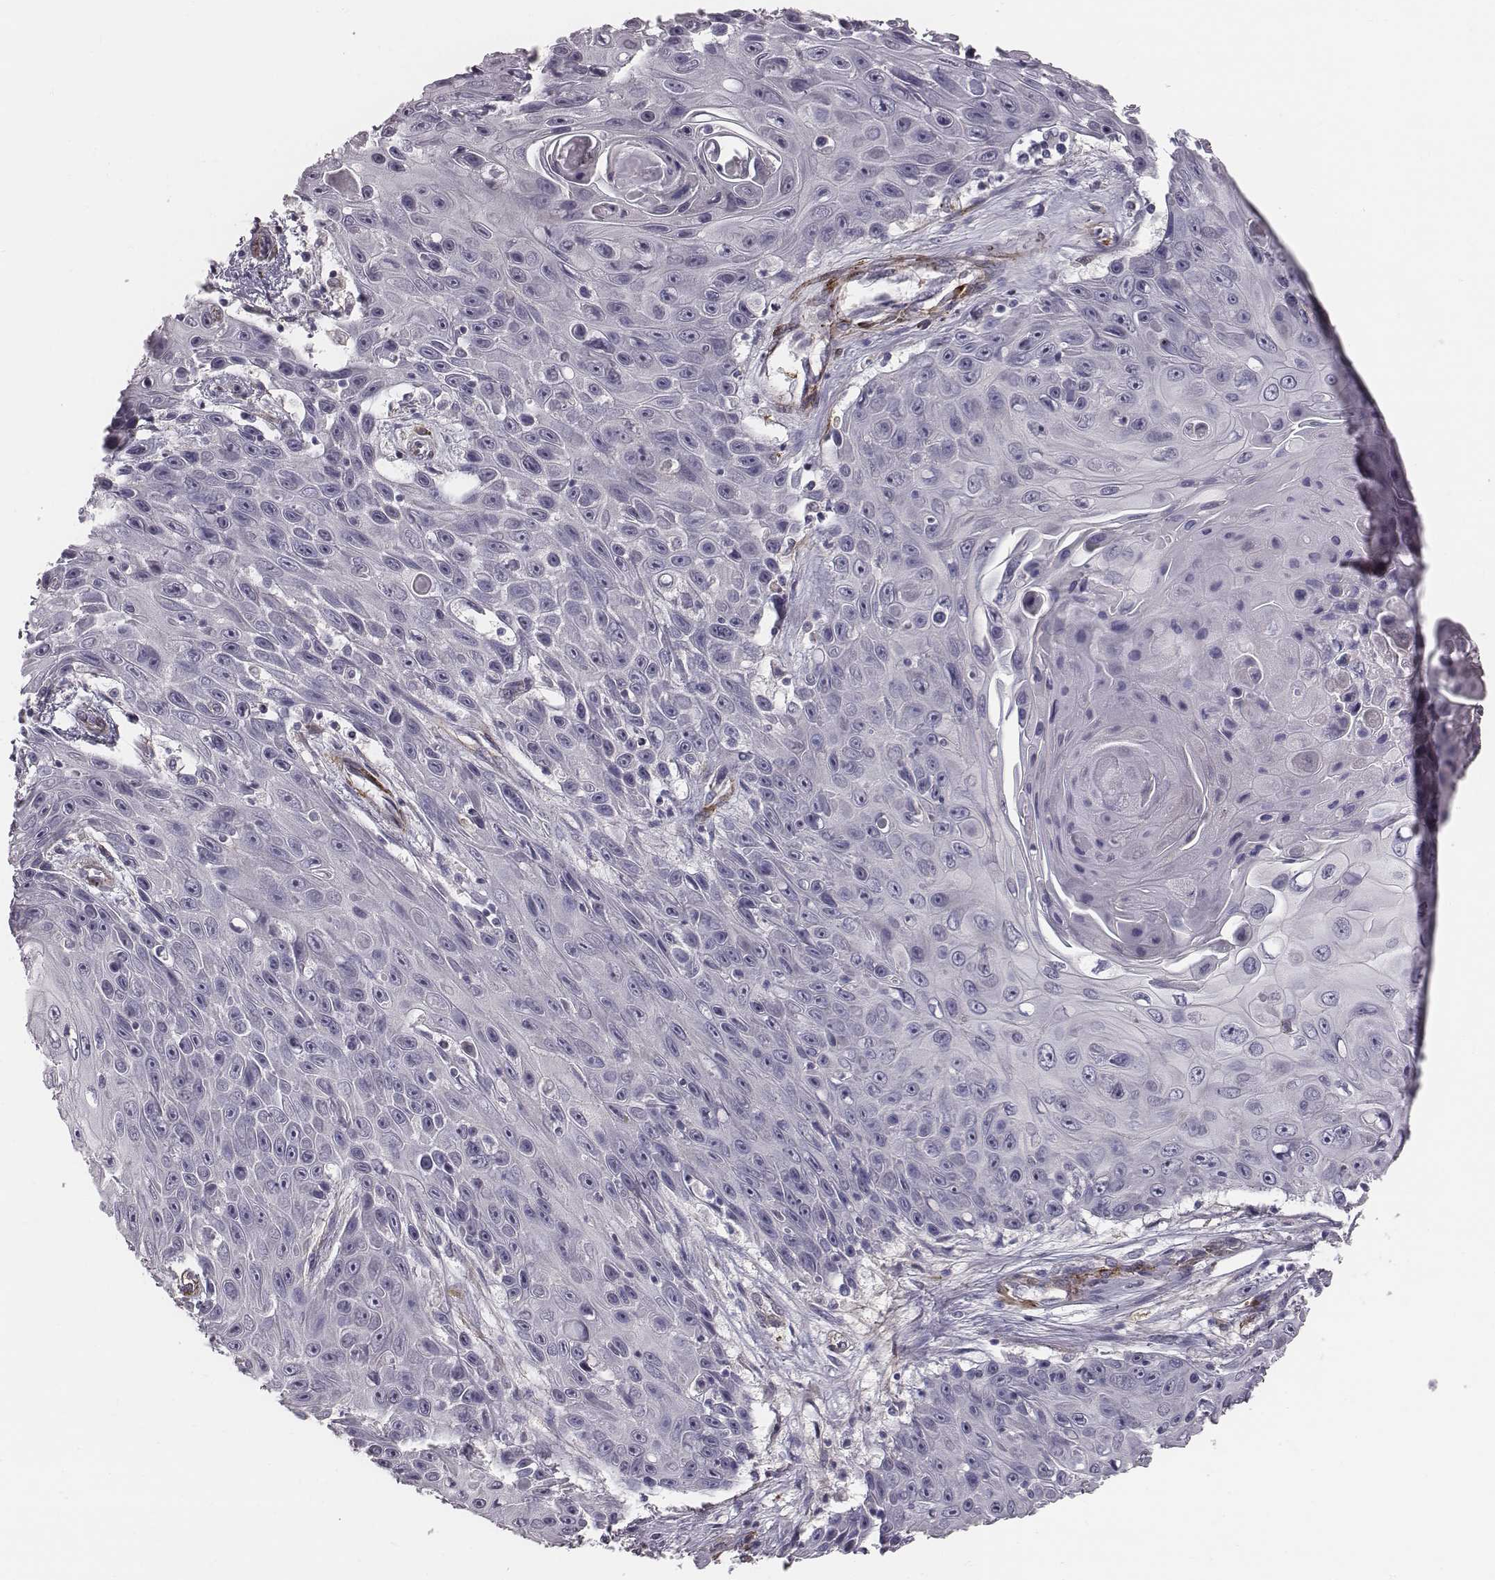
{"staining": {"intensity": "negative", "quantity": "none", "location": "none"}, "tissue": "skin cancer", "cell_type": "Tumor cells", "image_type": "cancer", "snomed": [{"axis": "morphology", "description": "Squamous cell carcinoma, NOS"}, {"axis": "topography", "description": "Skin"}], "caption": "A photomicrograph of skin squamous cell carcinoma stained for a protein reveals no brown staining in tumor cells. (Stains: DAB (3,3'-diaminobenzidine) immunohistochemistry with hematoxylin counter stain, Microscopy: brightfield microscopy at high magnification).", "gene": "PRKCZ", "patient": {"sex": "male", "age": 82}}